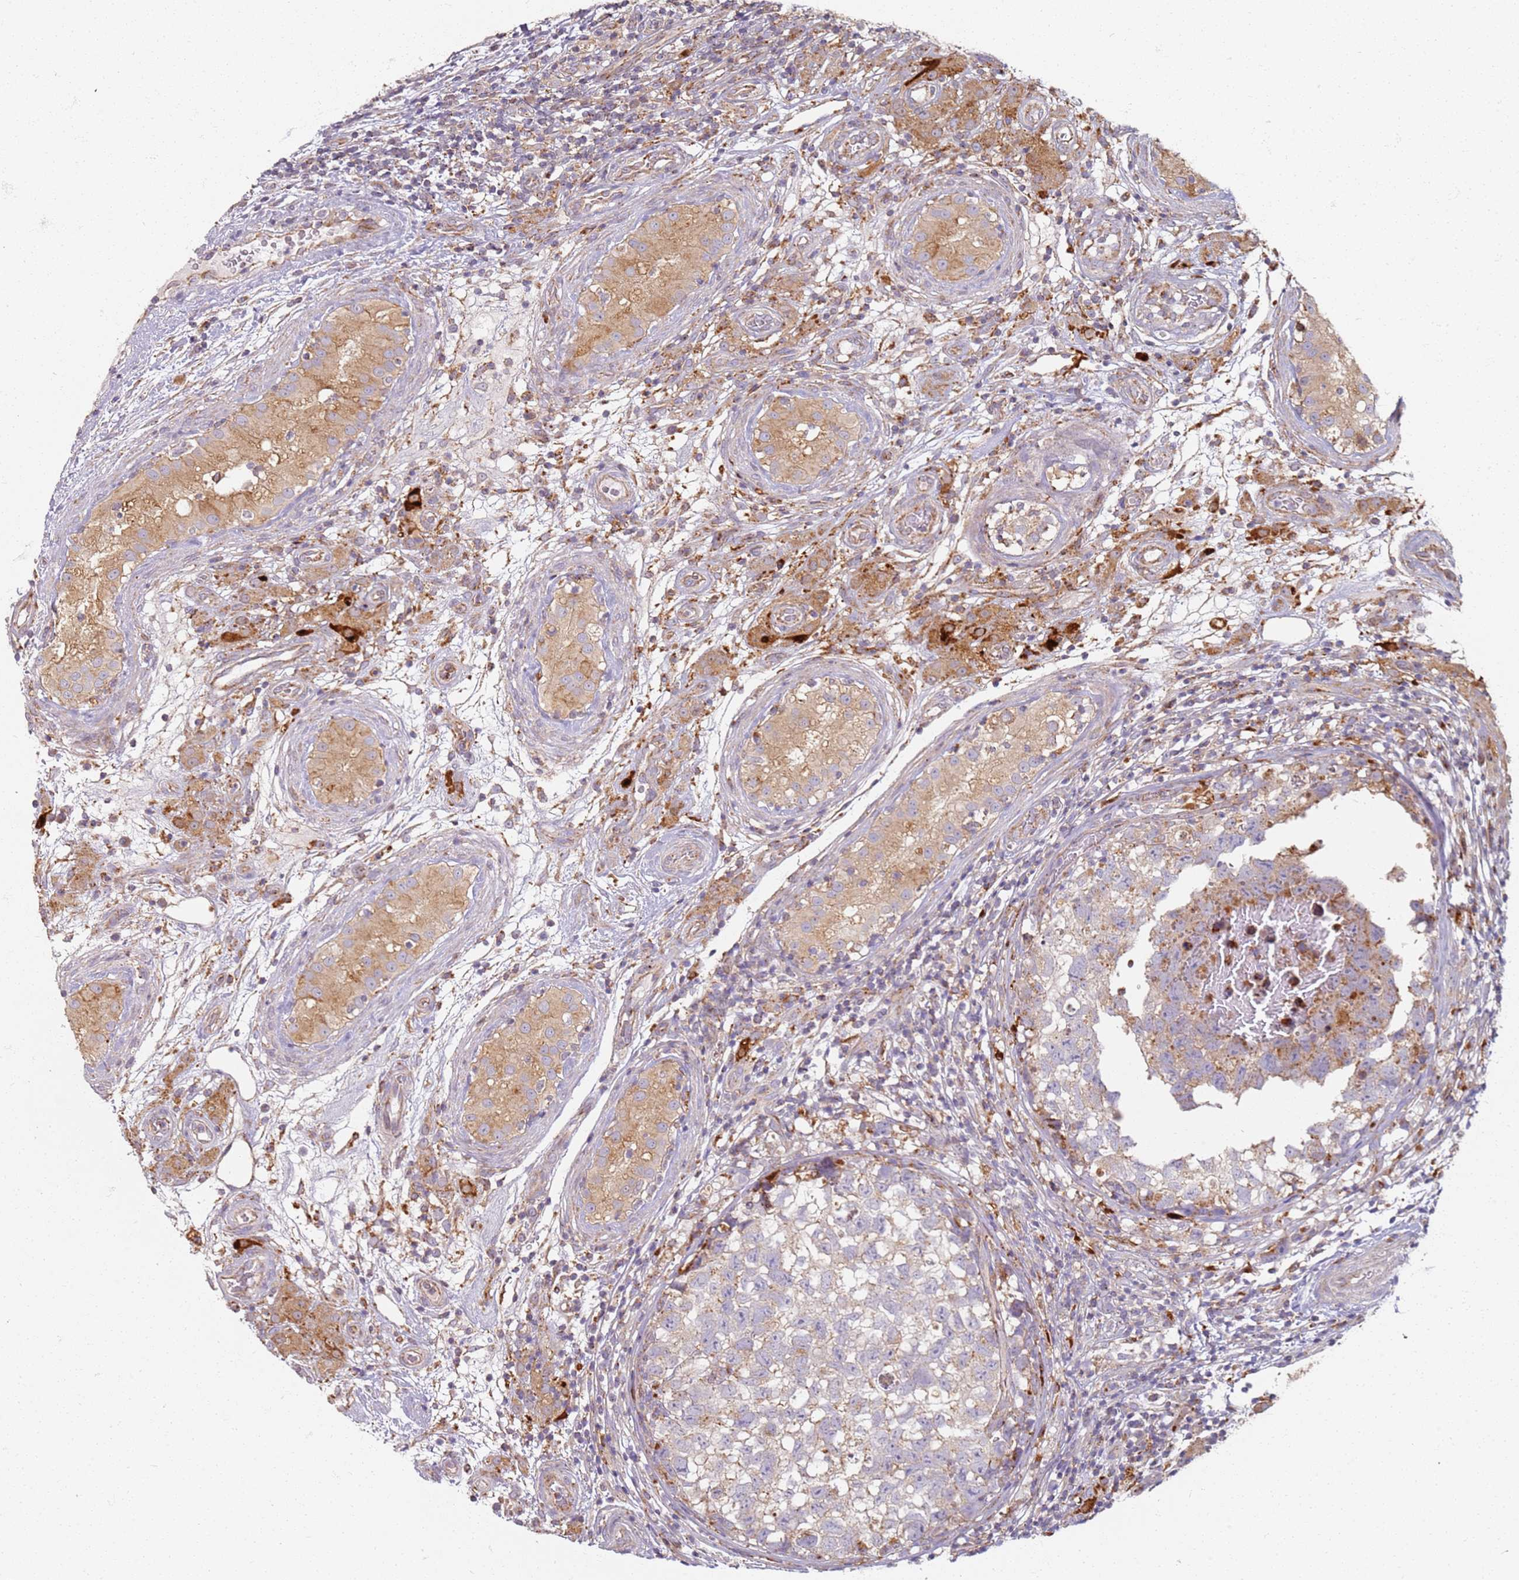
{"staining": {"intensity": "moderate", "quantity": "25%-75%", "location": "cytoplasmic/membranous"}, "tissue": "testis cancer", "cell_type": "Tumor cells", "image_type": "cancer", "snomed": [{"axis": "morphology", "description": "Seminoma, NOS"}, {"axis": "morphology", "description": "Carcinoma, Embryonal, NOS"}, {"axis": "topography", "description": "Testis"}], "caption": "Seminoma (testis) stained for a protein exhibits moderate cytoplasmic/membranous positivity in tumor cells.", "gene": "PROKR2", "patient": {"sex": "male", "age": 29}}